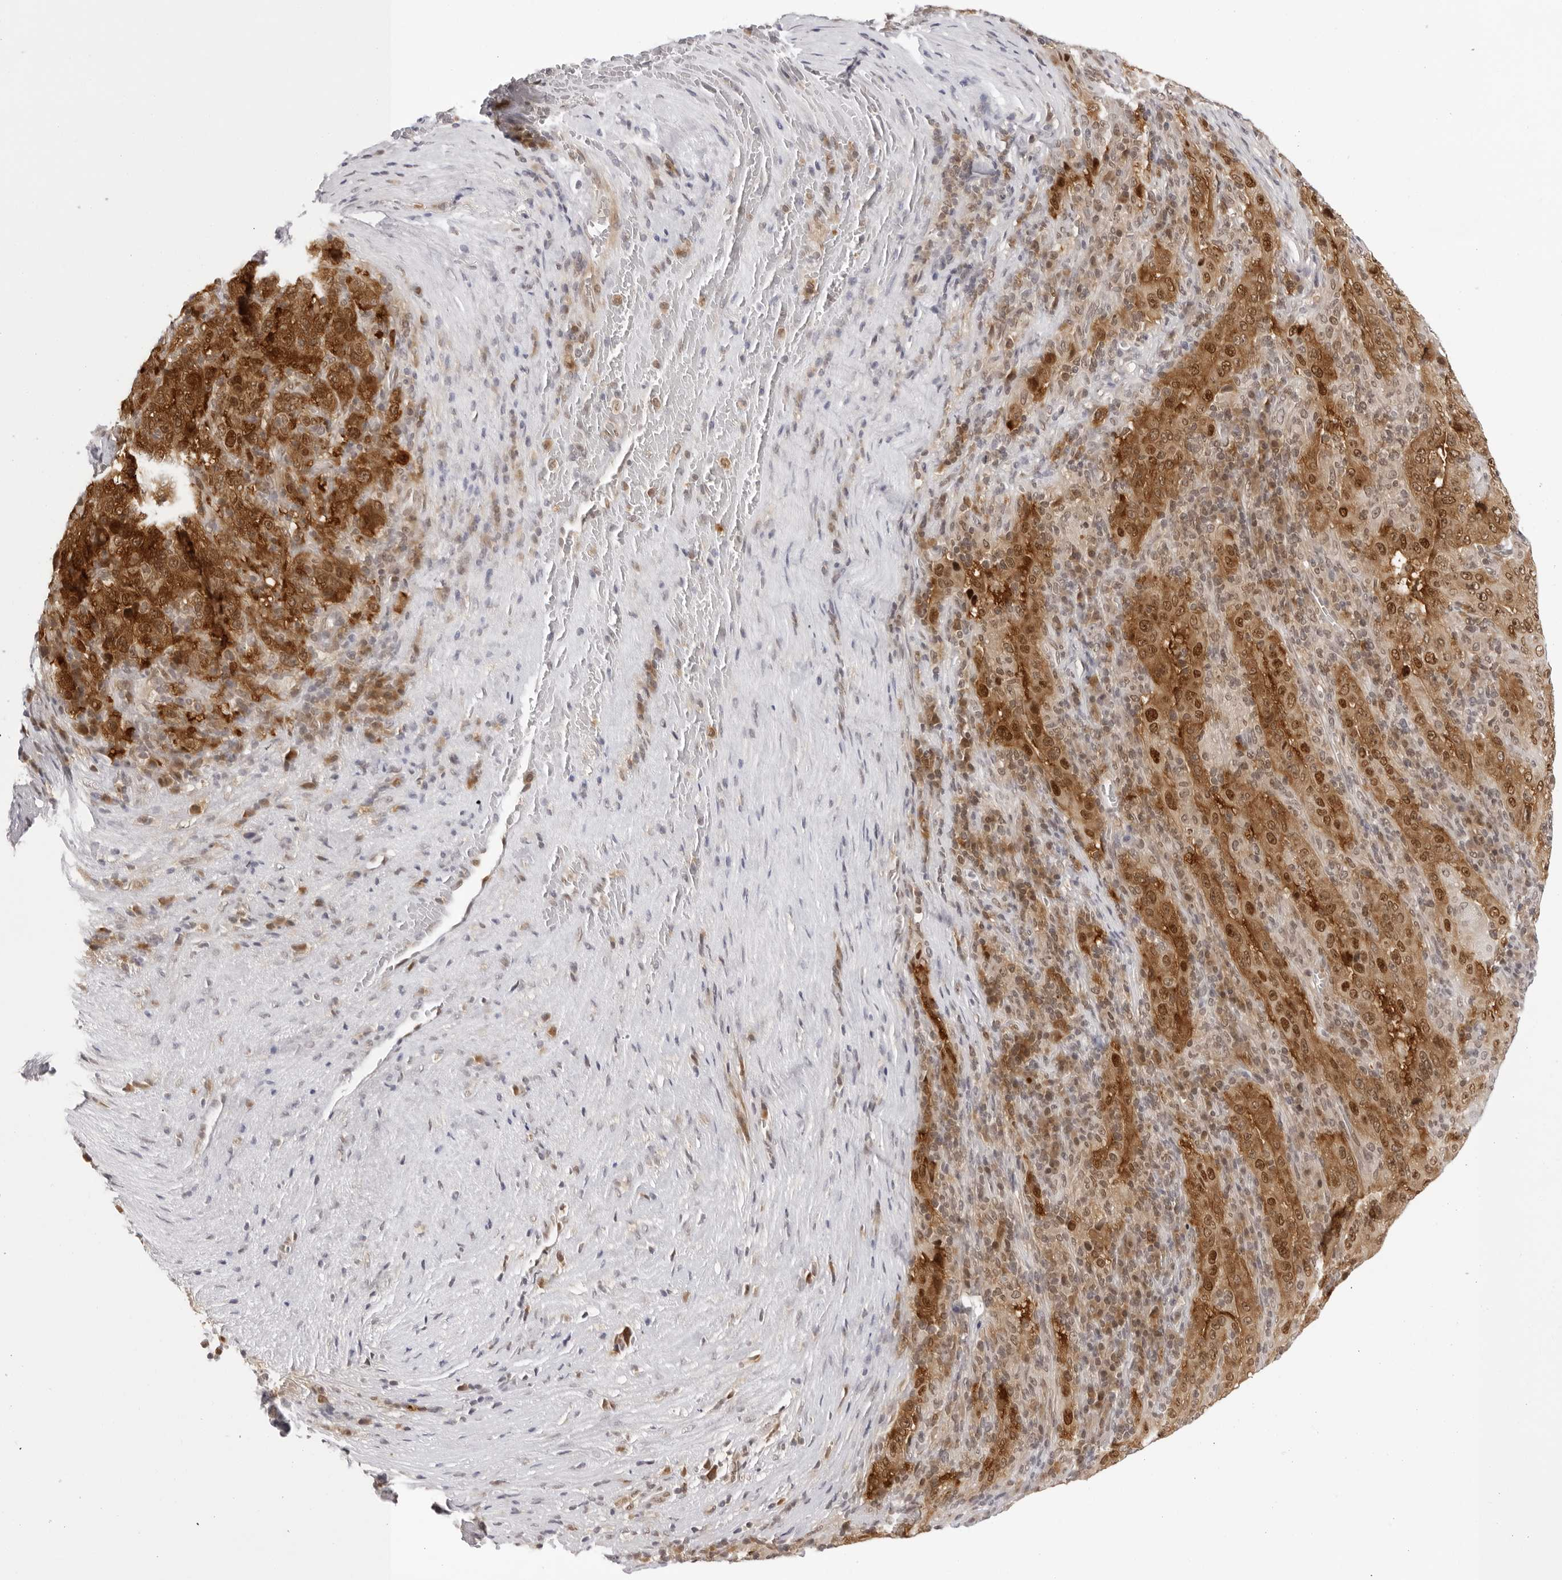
{"staining": {"intensity": "moderate", "quantity": ">75%", "location": "cytoplasmic/membranous,nuclear"}, "tissue": "pancreatic cancer", "cell_type": "Tumor cells", "image_type": "cancer", "snomed": [{"axis": "morphology", "description": "Adenocarcinoma, NOS"}, {"axis": "topography", "description": "Pancreas"}], "caption": "Immunohistochemistry (IHC) (DAB) staining of adenocarcinoma (pancreatic) shows moderate cytoplasmic/membranous and nuclear protein positivity in approximately >75% of tumor cells. (DAB = brown stain, brightfield microscopy at high magnification).", "gene": "WDR77", "patient": {"sex": "male", "age": 63}}